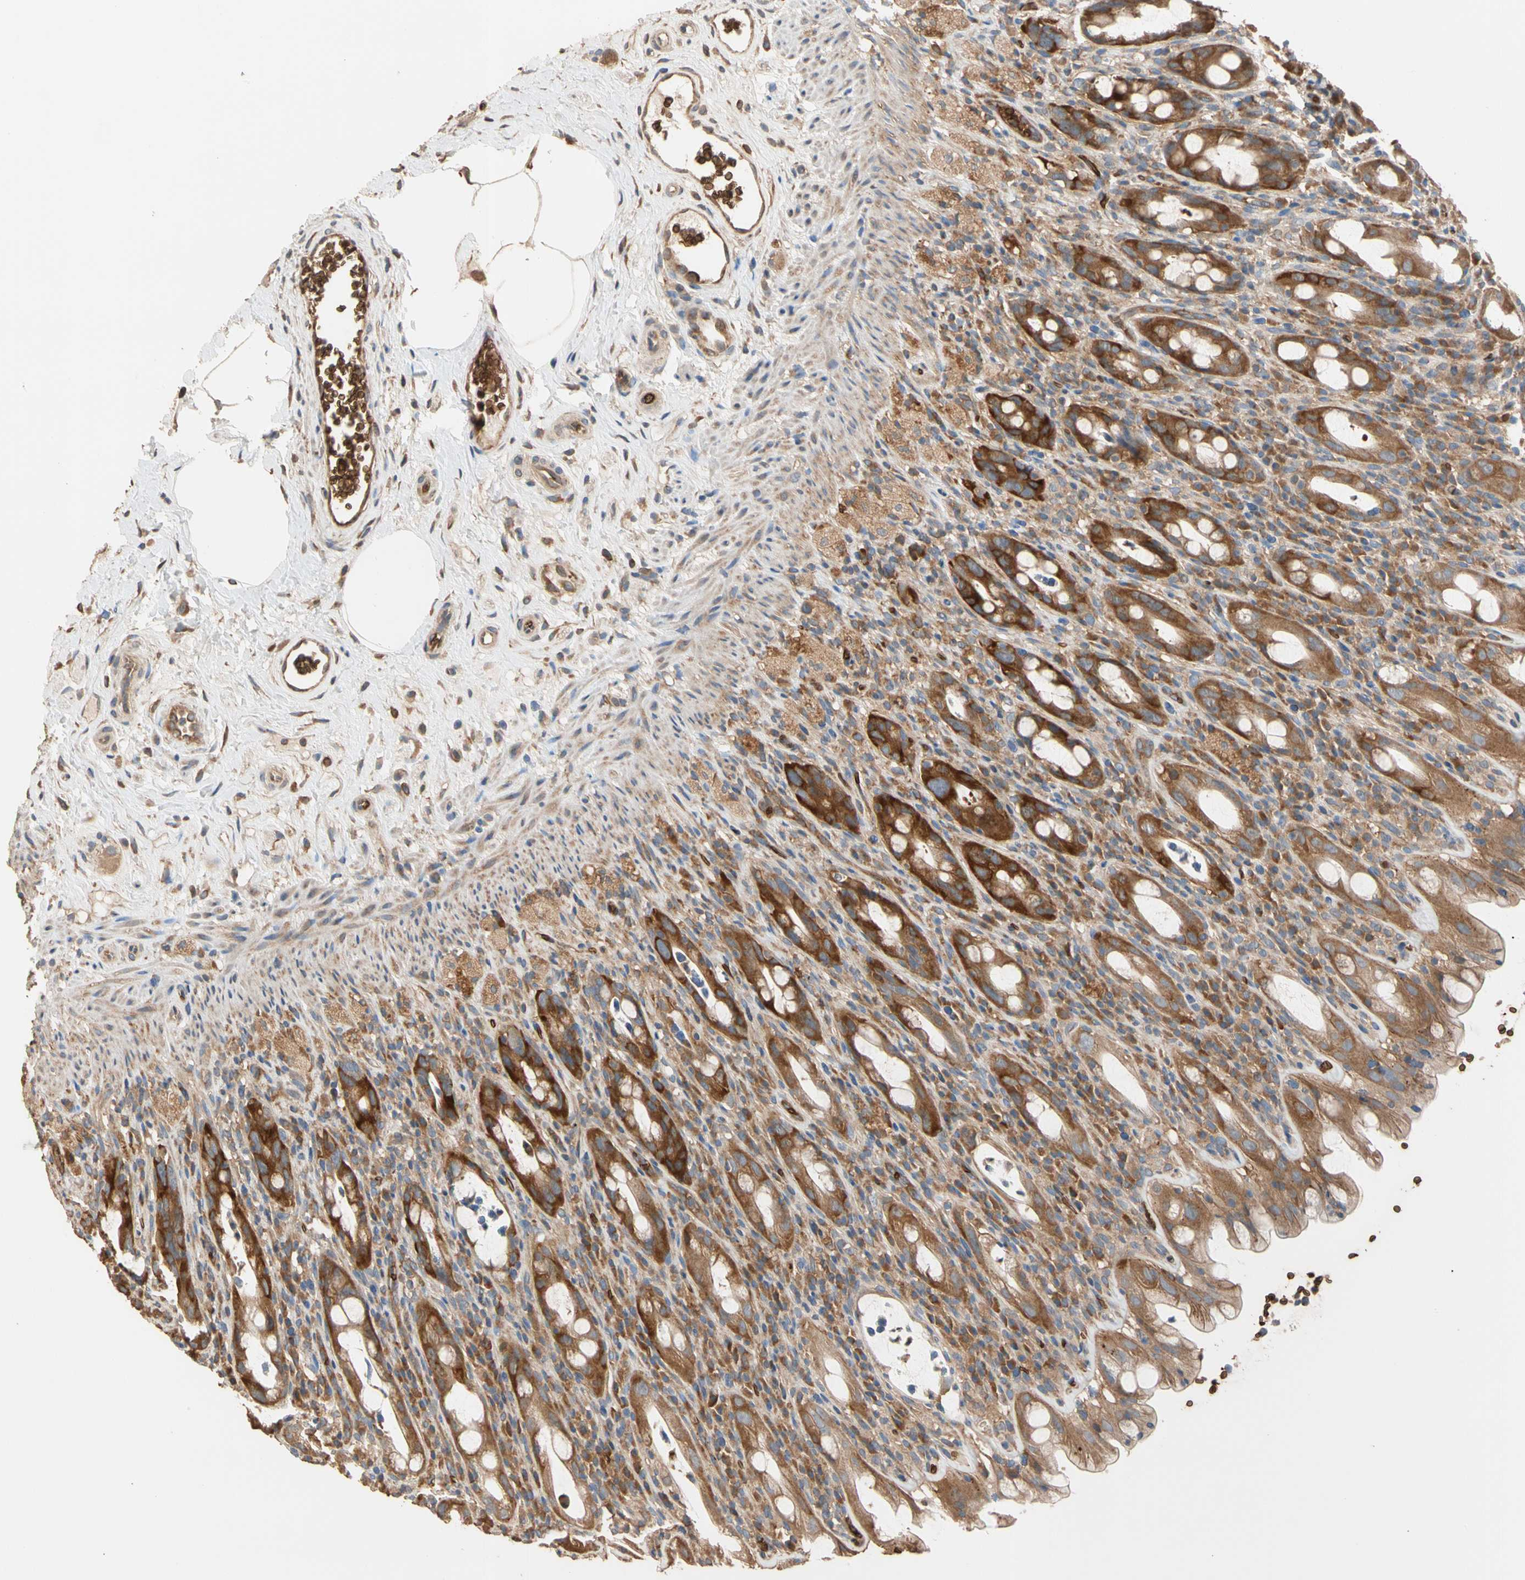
{"staining": {"intensity": "moderate", "quantity": ">75%", "location": "cytoplasmic/membranous"}, "tissue": "rectum", "cell_type": "Glandular cells", "image_type": "normal", "snomed": [{"axis": "morphology", "description": "Normal tissue, NOS"}, {"axis": "topography", "description": "Rectum"}], "caption": "Rectum was stained to show a protein in brown. There is medium levels of moderate cytoplasmic/membranous positivity in about >75% of glandular cells. Using DAB (3,3'-diaminobenzidine) (brown) and hematoxylin (blue) stains, captured at high magnification using brightfield microscopy.", "gene": "RIOK2", "patient": {"sex": "male", "age": 44}}